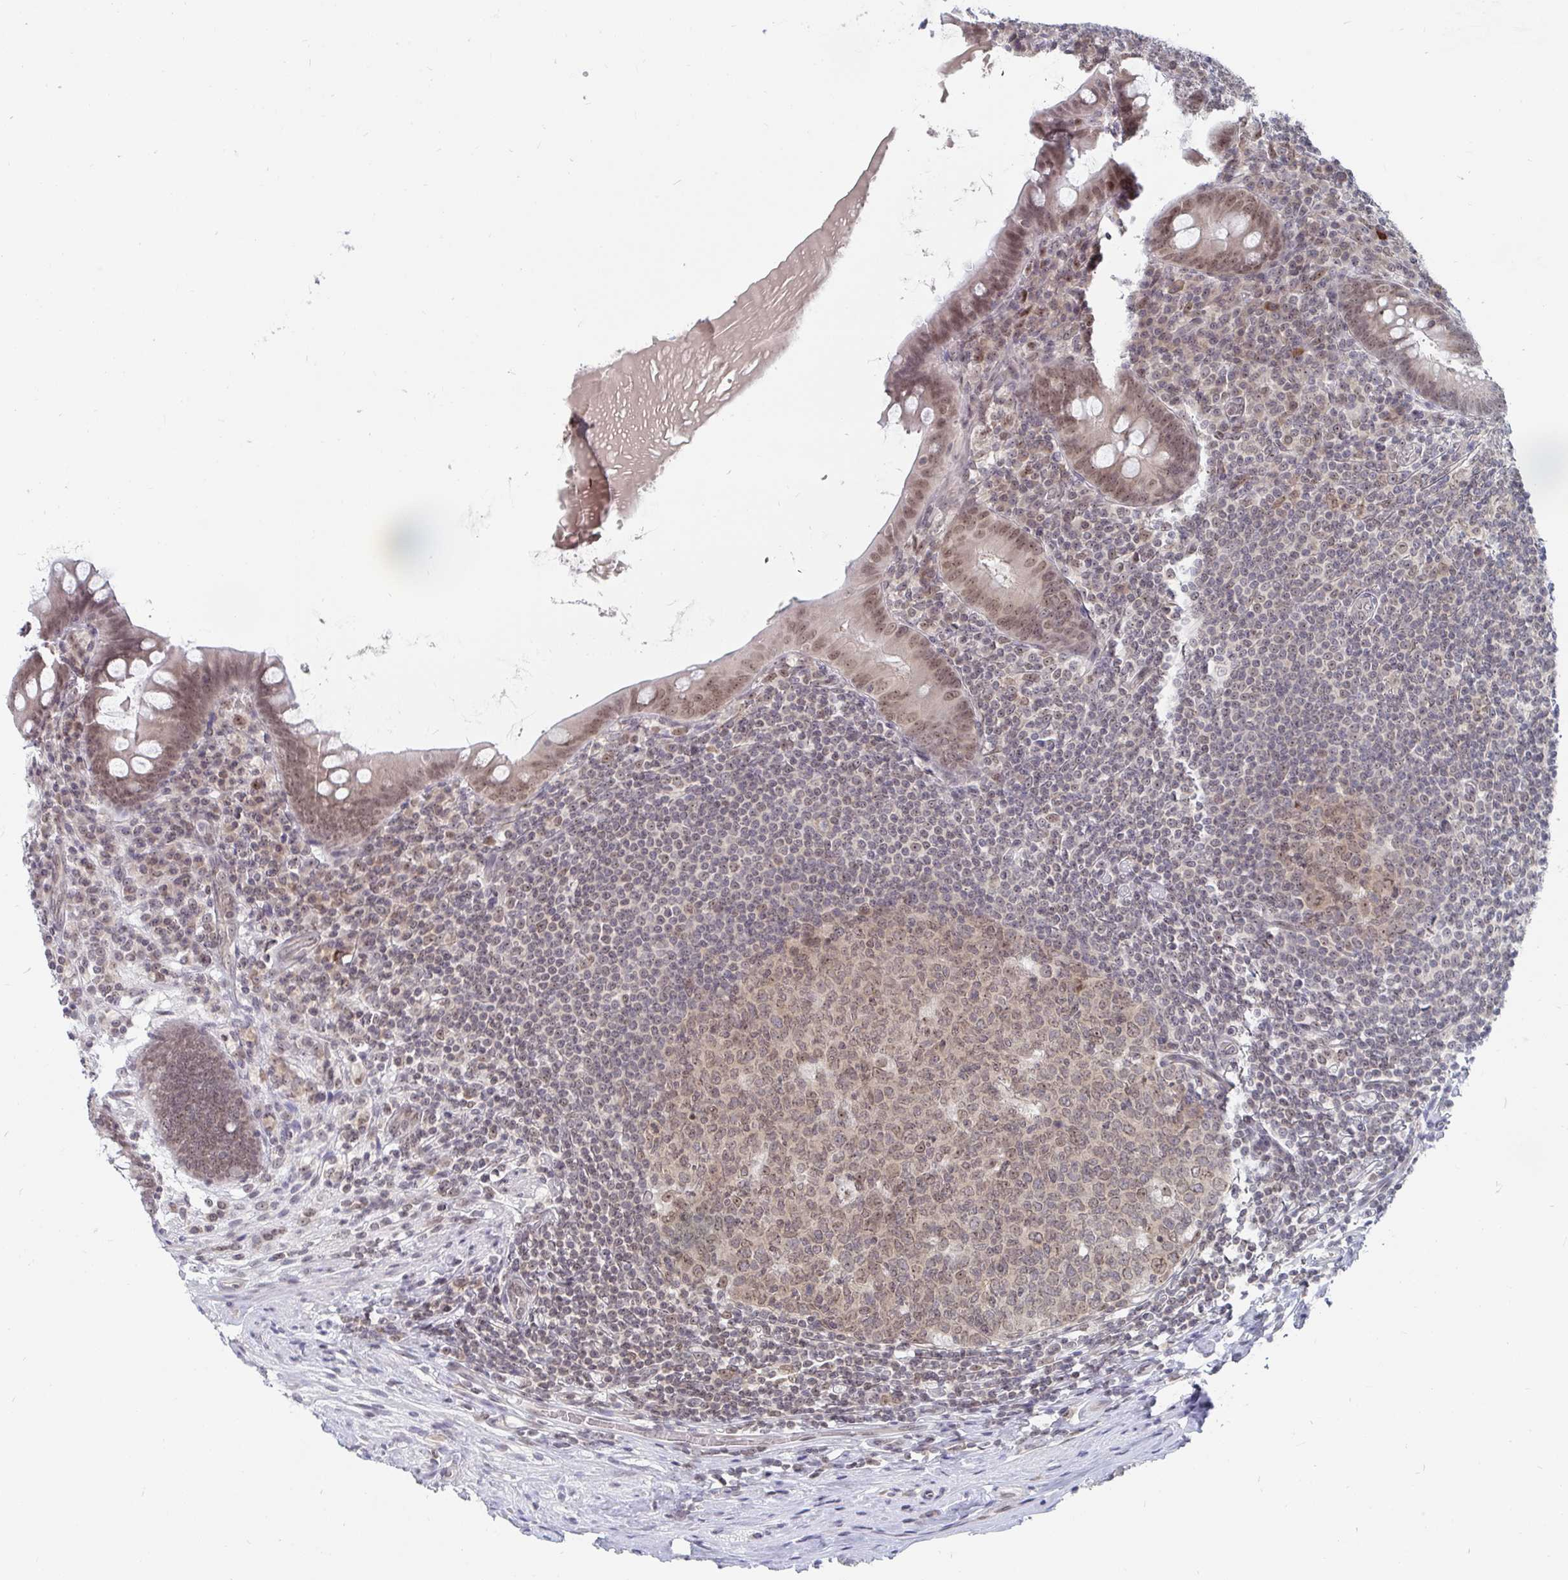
{"staining": {"intensity": "moderate", "quantity": ">75%", "location": "nuclear"}, "tissue": "appendix", "cell_type": "Glandular cells", "image_type": "normal", "snomed": [{"axis": "morphology", "description": "Normal tissue, NOS"}, {"axis": "topography", "description": "Appendix"}], "caption": "Immunohistochemical staining of benign appendix reveals >75% levels of moderate nuclear protein staining in approximately >75% of glandular cells.", "gene": "TRIP12", "patient": {"sex": "male", "age": 71}}